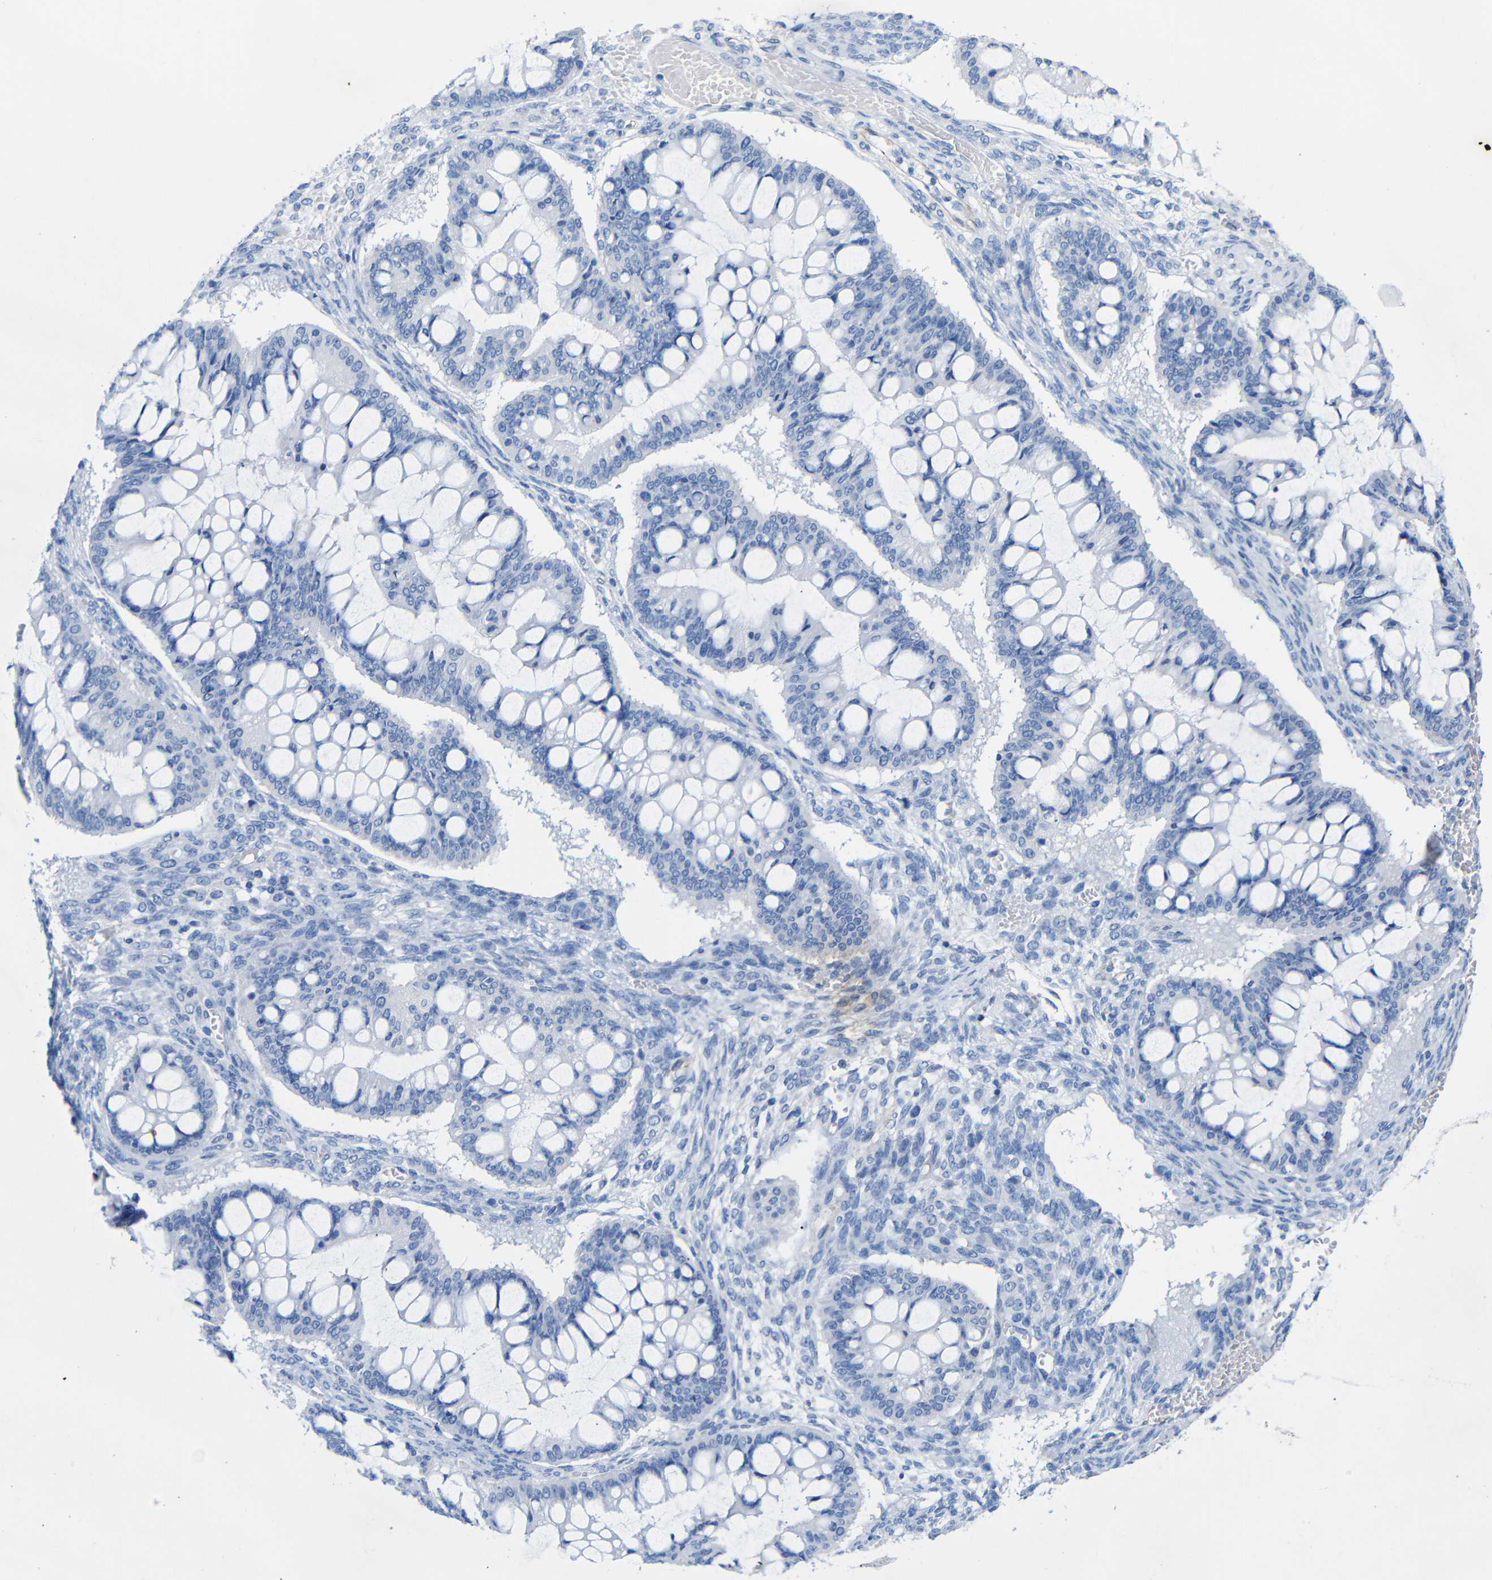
{"staining": {"intensity": "negative", "quantity": "none", "location": "none"}, "tissue": "ovarian cancer", "cell_type": "Tumor cells", "image_type": "cancer", "snomed": [{"axis": "morphology", "description": "Cystadenocarcinoma, mucinous, NOS"}, {"axis": "topography", "description": "Ovary"}], "caption": "This is a image of IHC staining of ovarian cancer (mucinous cystadenocarcinoma), which shows no positivity in tumor cells. The staining was performed using DAB to visualize the protein expression in brown, while the nuclei were stained in blue with hematoxylin (Magnification: 20x).", "gene": "CGNL1", "patient": {"sex": "female", "age": 73}}